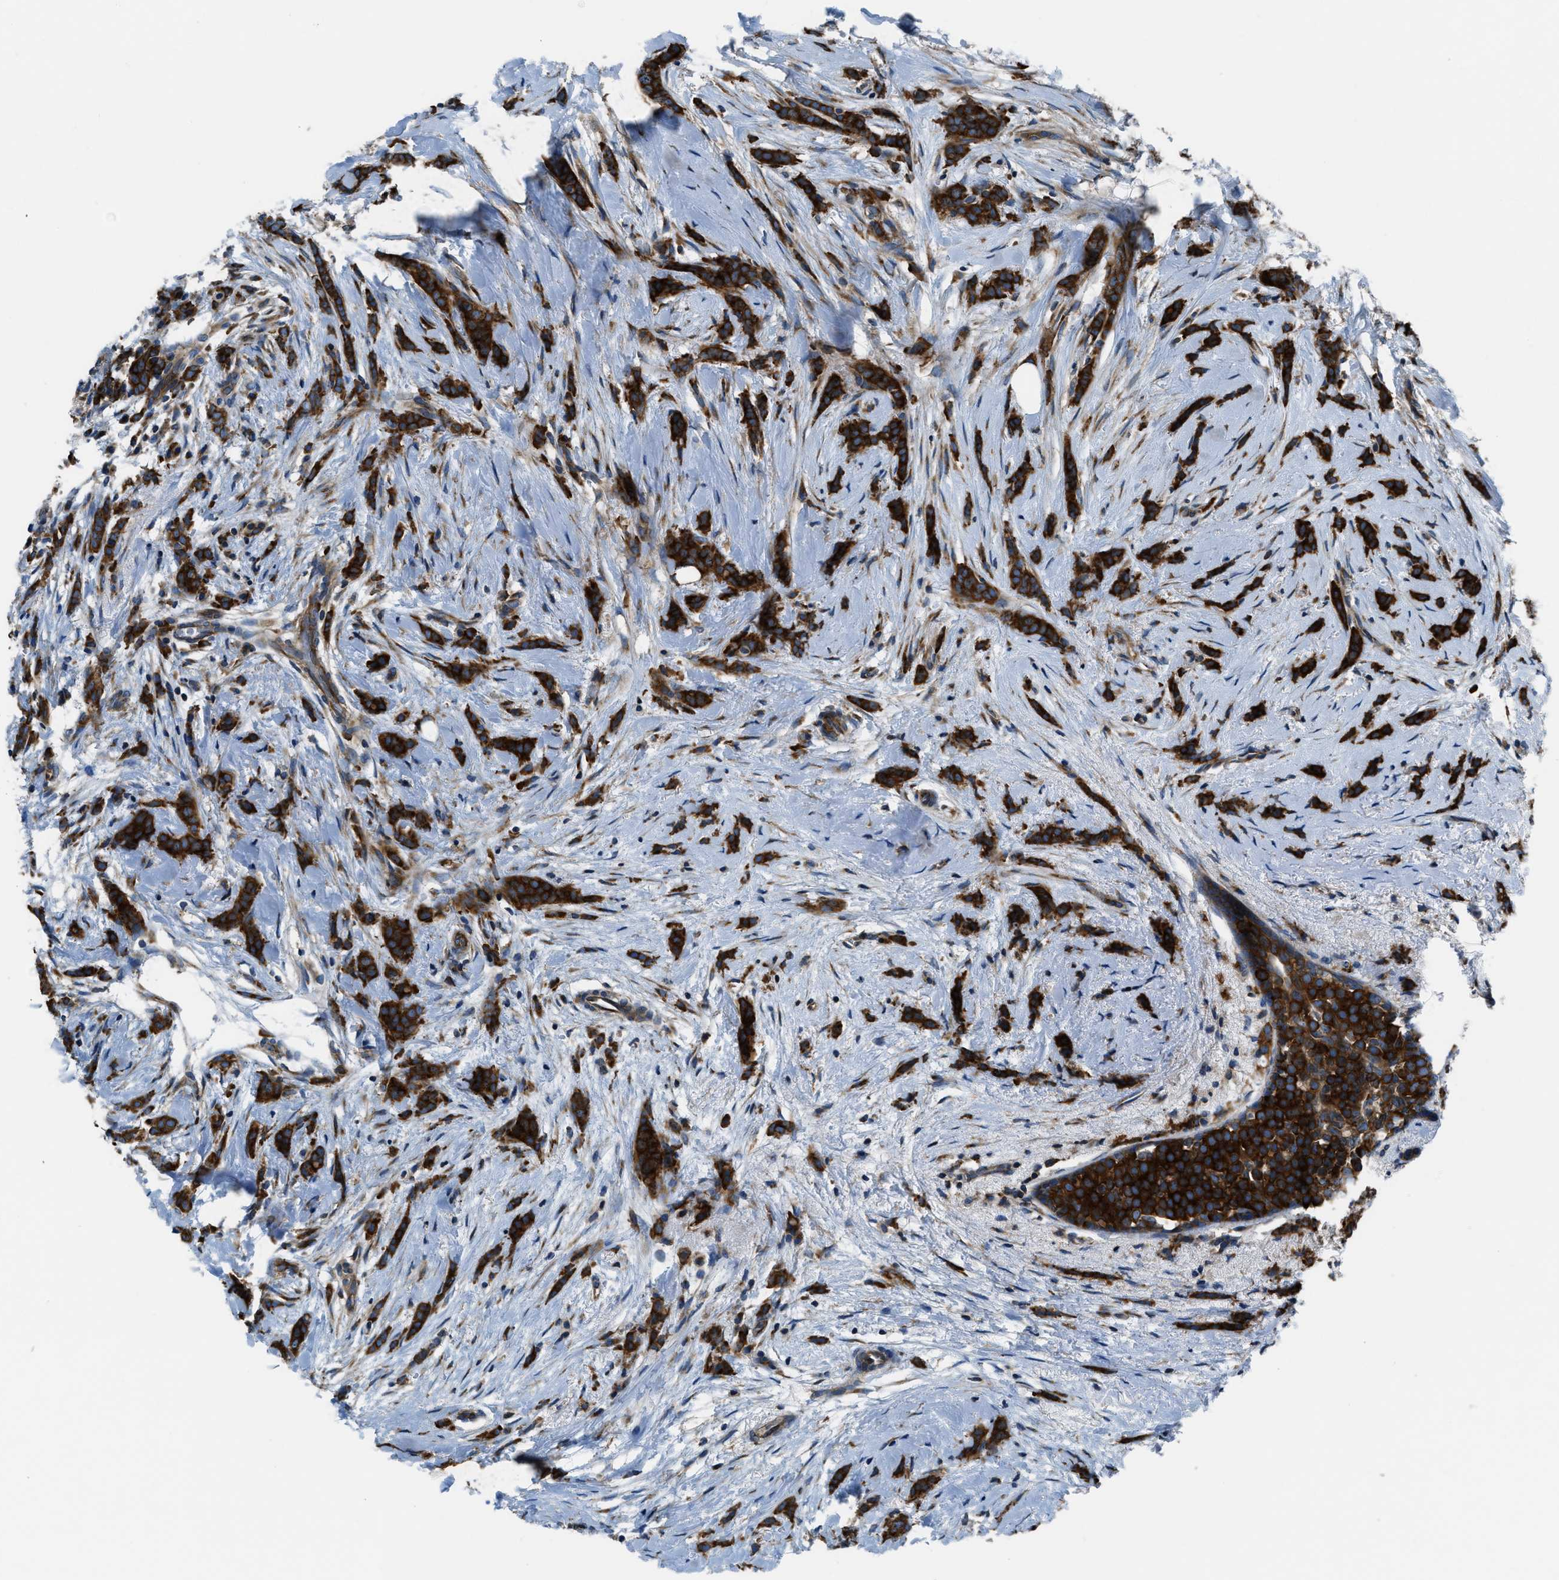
{"staining": {"intensity": "strong", "quantity": ">75%", "location": "cytoplasmic/membranous"}, "tissue": "breast cancer", "cell_type": "Tumor cells", "image_type": "cancer", "snomed": [{"axis": "morphology", "description": "Lobular carcinoma, in situ"}, {"axis": "morphology", "description": "Lobular carcinoma"}, {"axis": "topography", "description": "Breast"}], "caption": "Lobular carcinoma (breast) stained for a protein shows strong cytoplasmic/membranous positivity in tumor cells. (DAB IHC with brightfield microscopy, high magnification).", "gene": "ARFGAP2", "patient": {"sex": "female", "age": 41}}